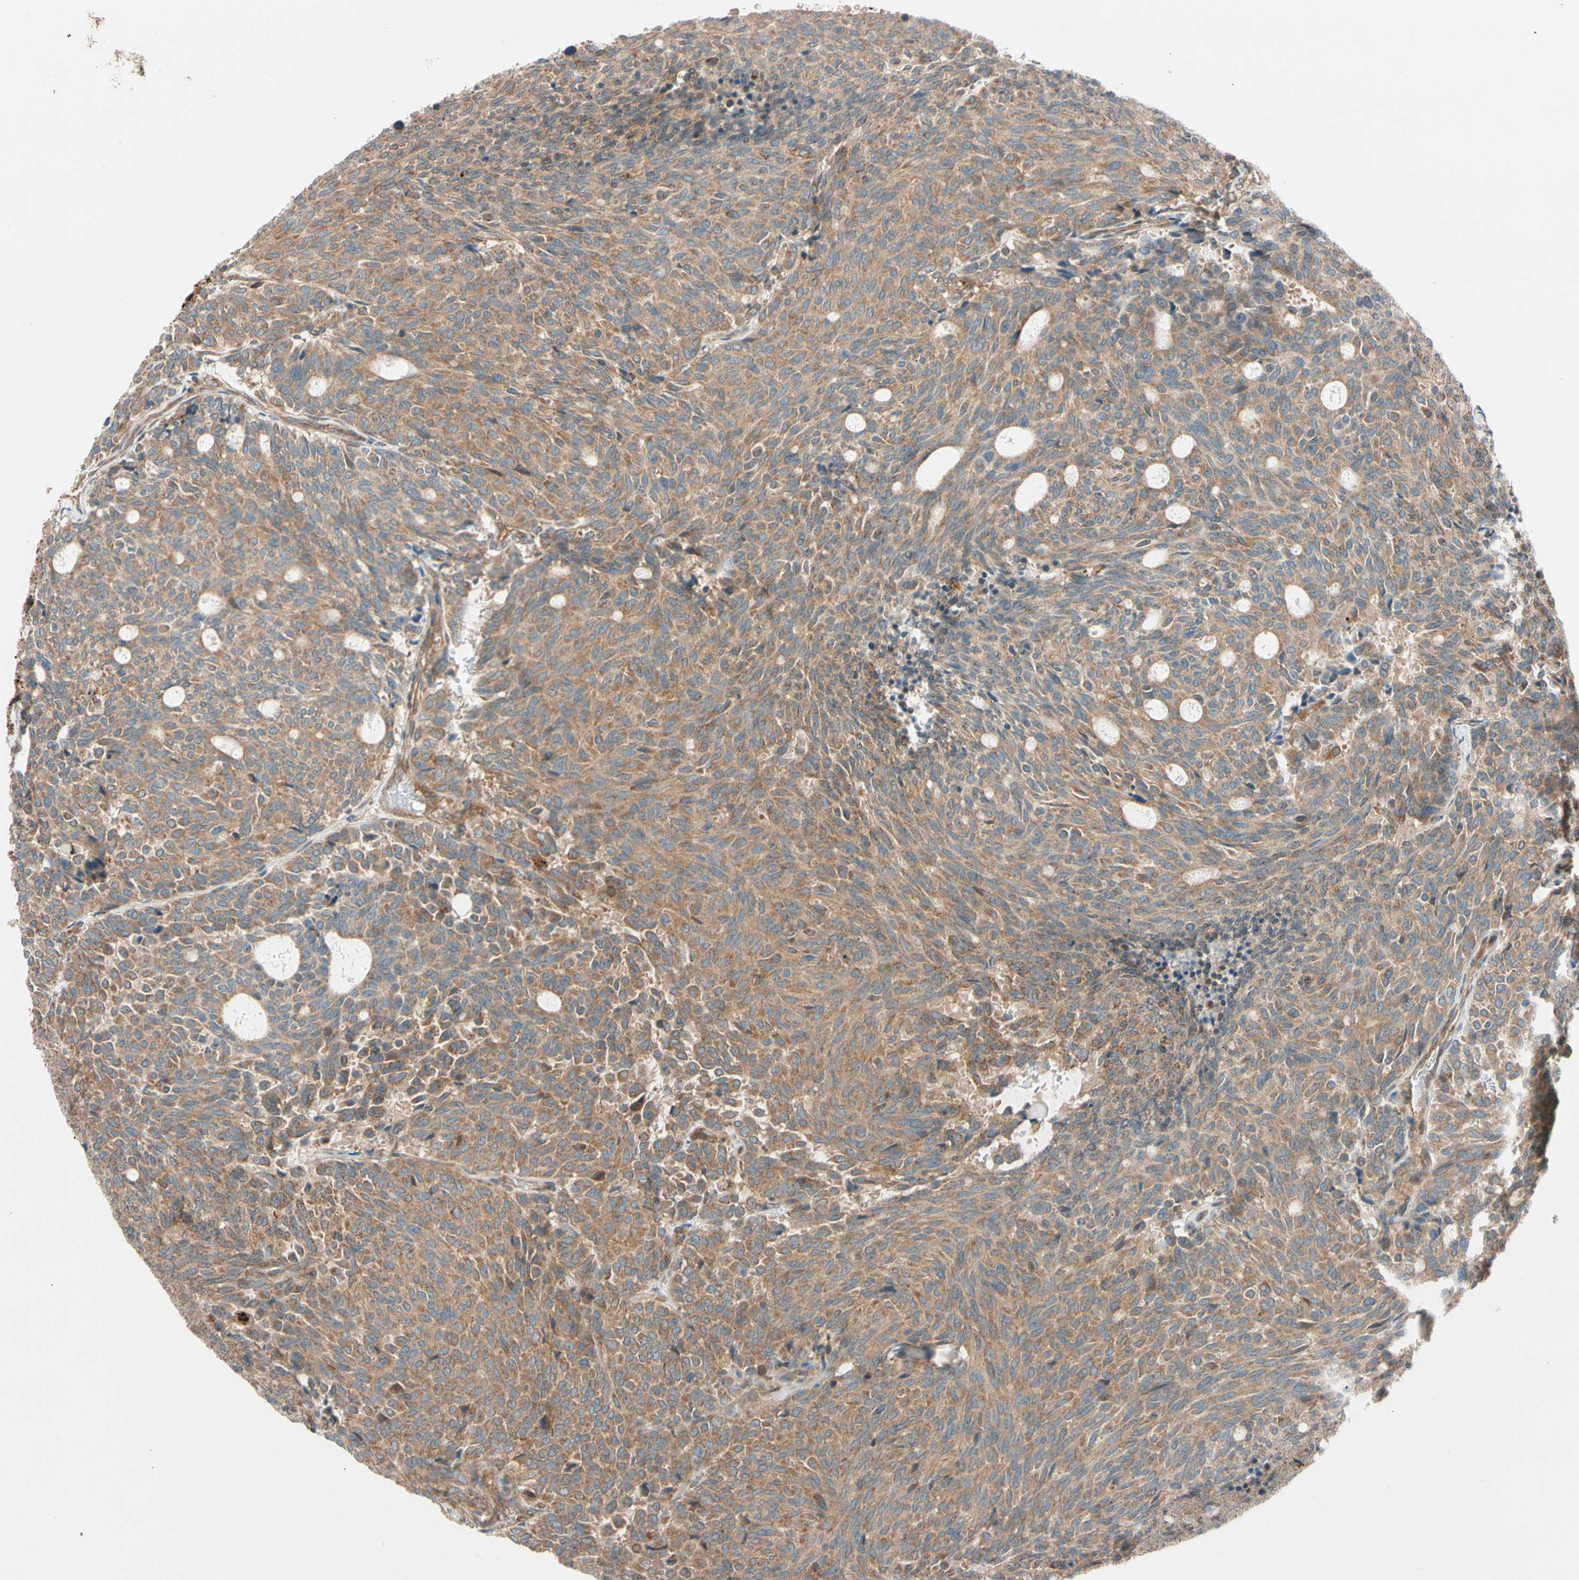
{"staining": {"intensity": "moderate", "quantity": ">75%", "location": "cytoplasmic/membranous"}, "tissue": "carcinoid", "cell_type": "Tumor cells", "image_type": "cancer", "snomed": [{"axis": "morphology", "description": "Carcinoid, malignant, NOS"}, {"axis": "topography", "description": "Pancreas"}], "caption": "Moderate cytoplasmic/membranous protein expression is appreciated in approximately >75% of tumor cells in carcinoid. Using DAB (brown) and hematoxylin (blue) stains, captured at high magnification using brightfield microscopy.", "gene": "PHYH", "patient": {"sex": "female", "age": 54}}